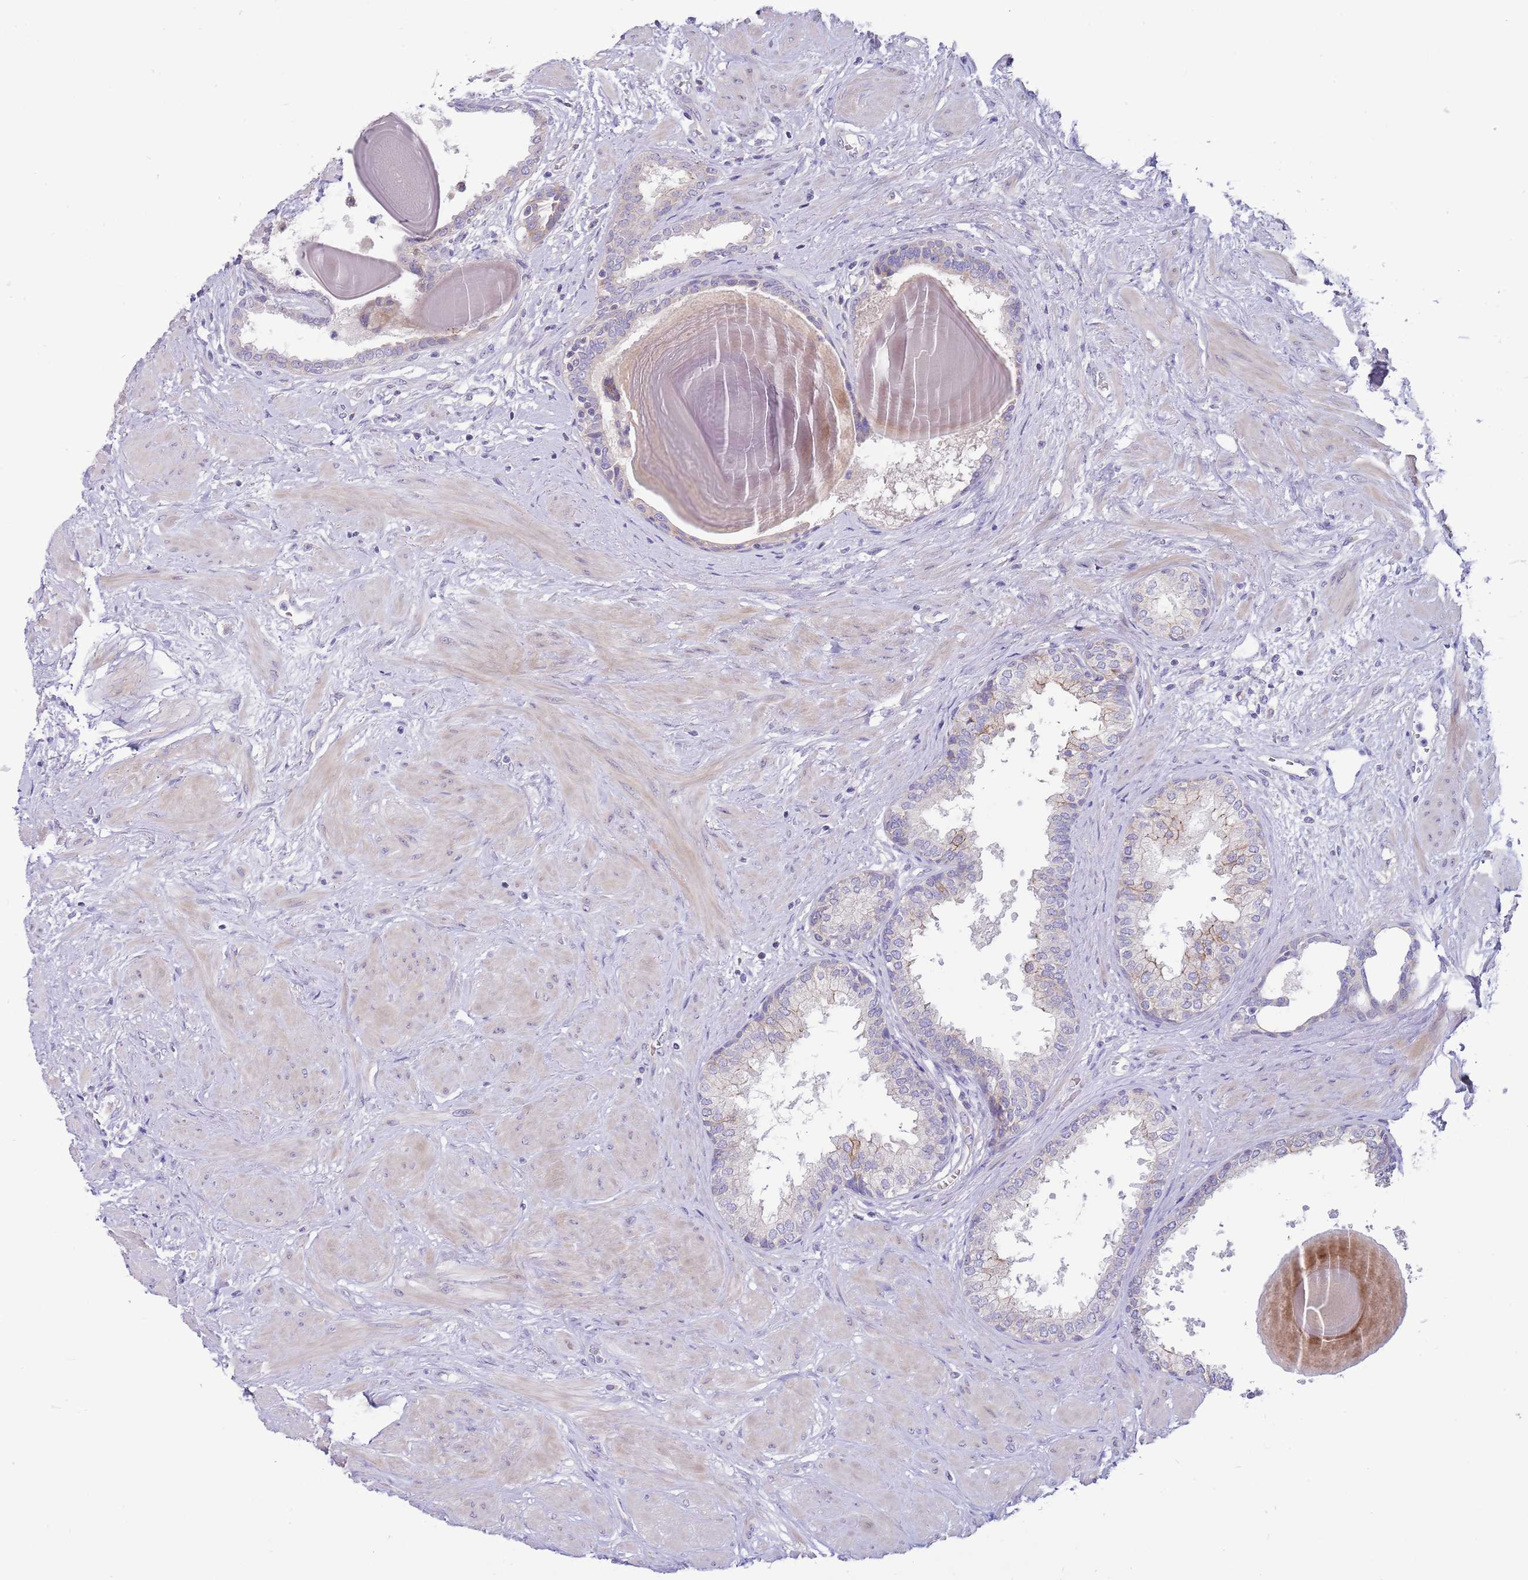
{"staining": {"intensity": "moderate", "quantity": "<25%", "location": "cytoplasmic/membranous"}, "tissue": "prostate", "cell_type": "Glandular cells", "image_type": "normal", "snomed": [{"axis": "morphology", "description": "Normal tissue, NOS"}, {"axis": "topography", "description": "Prostate"}], "caption": "High-magnification brightfield microscopy of unremarkable prostate stained with DAB (brown) and counterstained with hematoxylin (blue). glandular cells exhibit moderate cytoplasmic/membranous positivity is identified in approximately<25% of cells.", "gene": "DDHD1", "patient": {"sex": "male", "age": 48}}